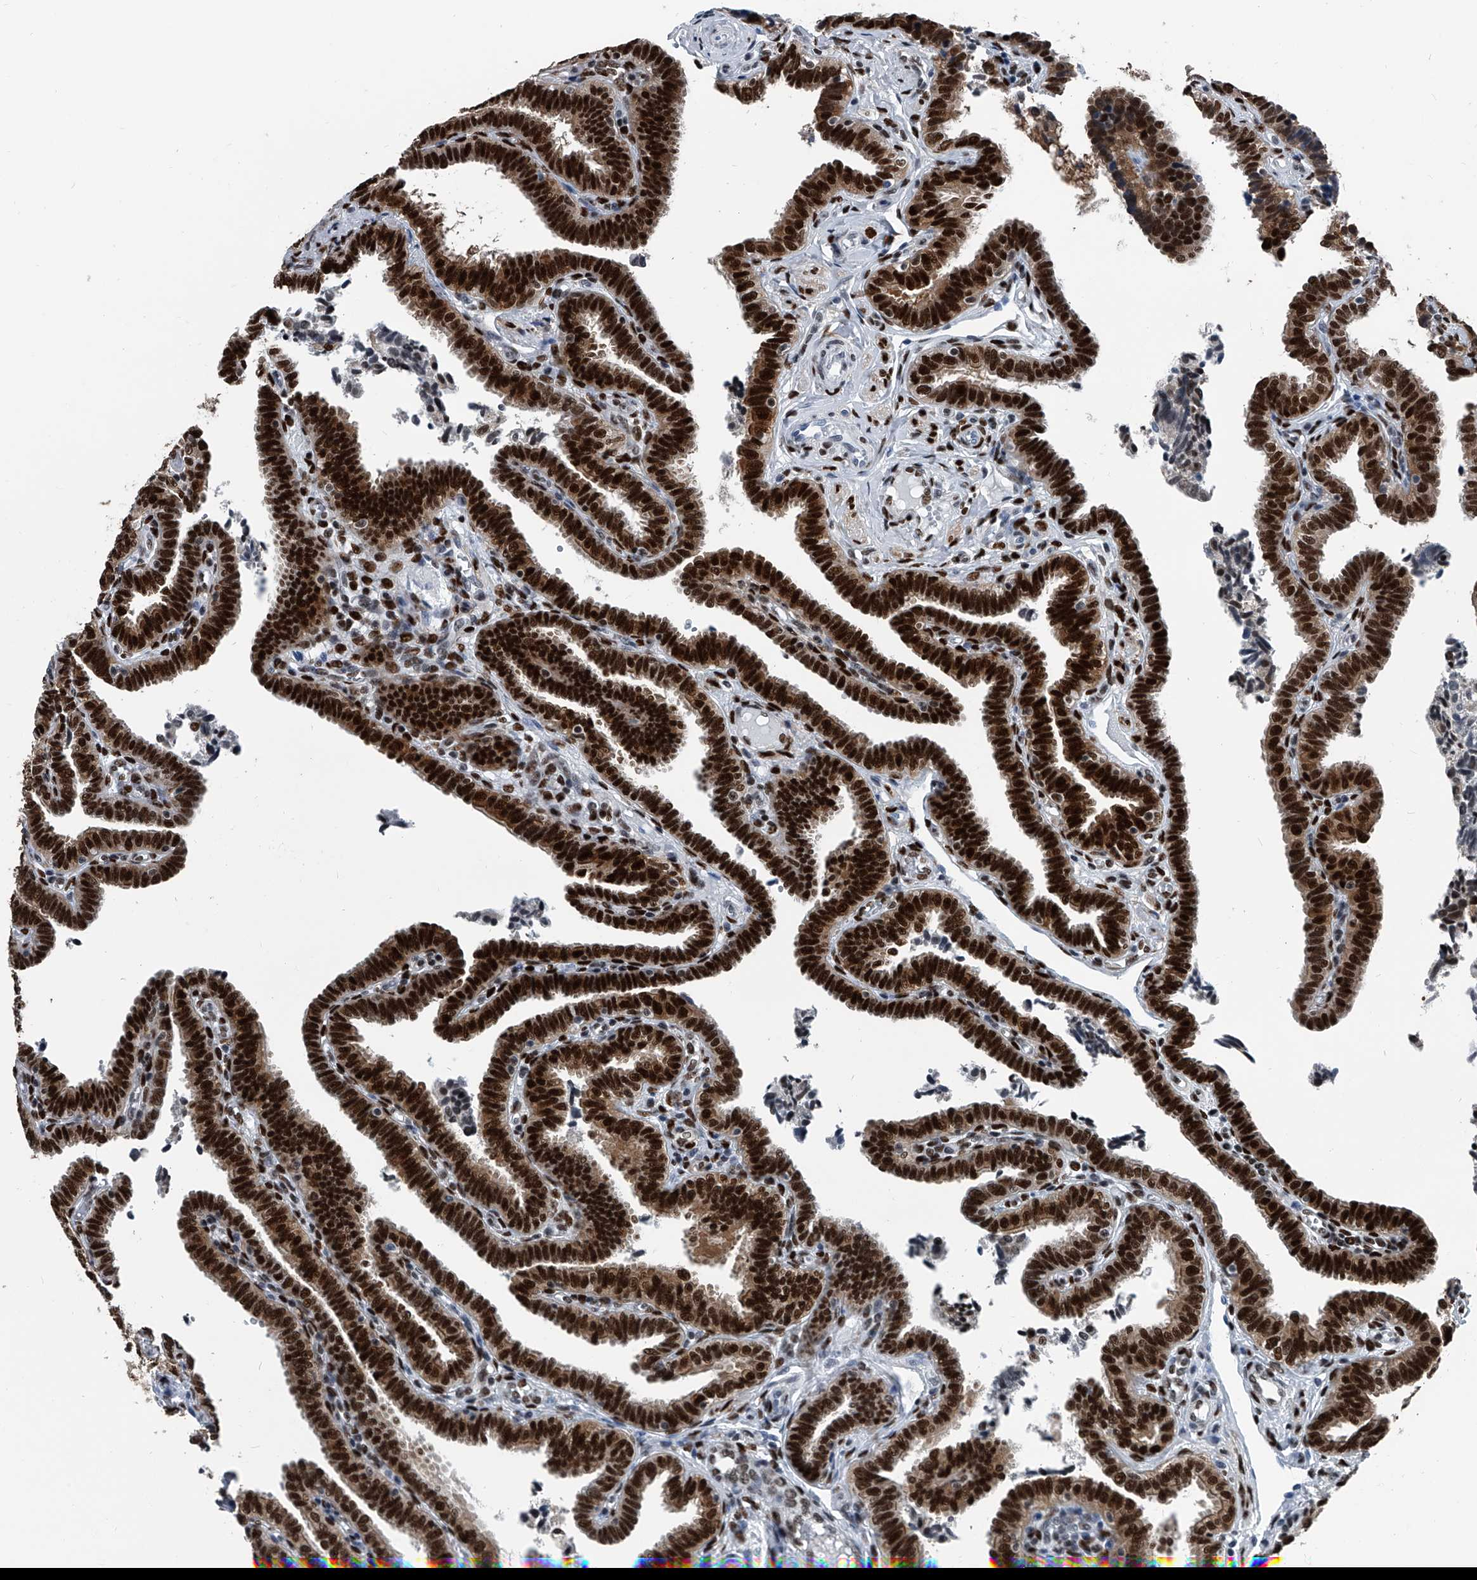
{"staining": {"intensity": "strong", "quantity": ">75%", "location": "nuclear"}, "tissue": "fallopian tube", "cell_type": "Glandular cells", "image_type": "normal", "snomed": [{"axis": "morphology", "description": "Normal tissue, NOS"}, {"axis": "topography", "description": "Fallopian tube"}], "caption": "Immunohistochemistry (IHC) histopathology image of normal human fallopian tube stained for a protein (brown), which displays high levels of strong nuclear staining in approximately >75% of glandular cells.", "gene": "FKBP5", "patient": {"sex": "female", "age": 39}}